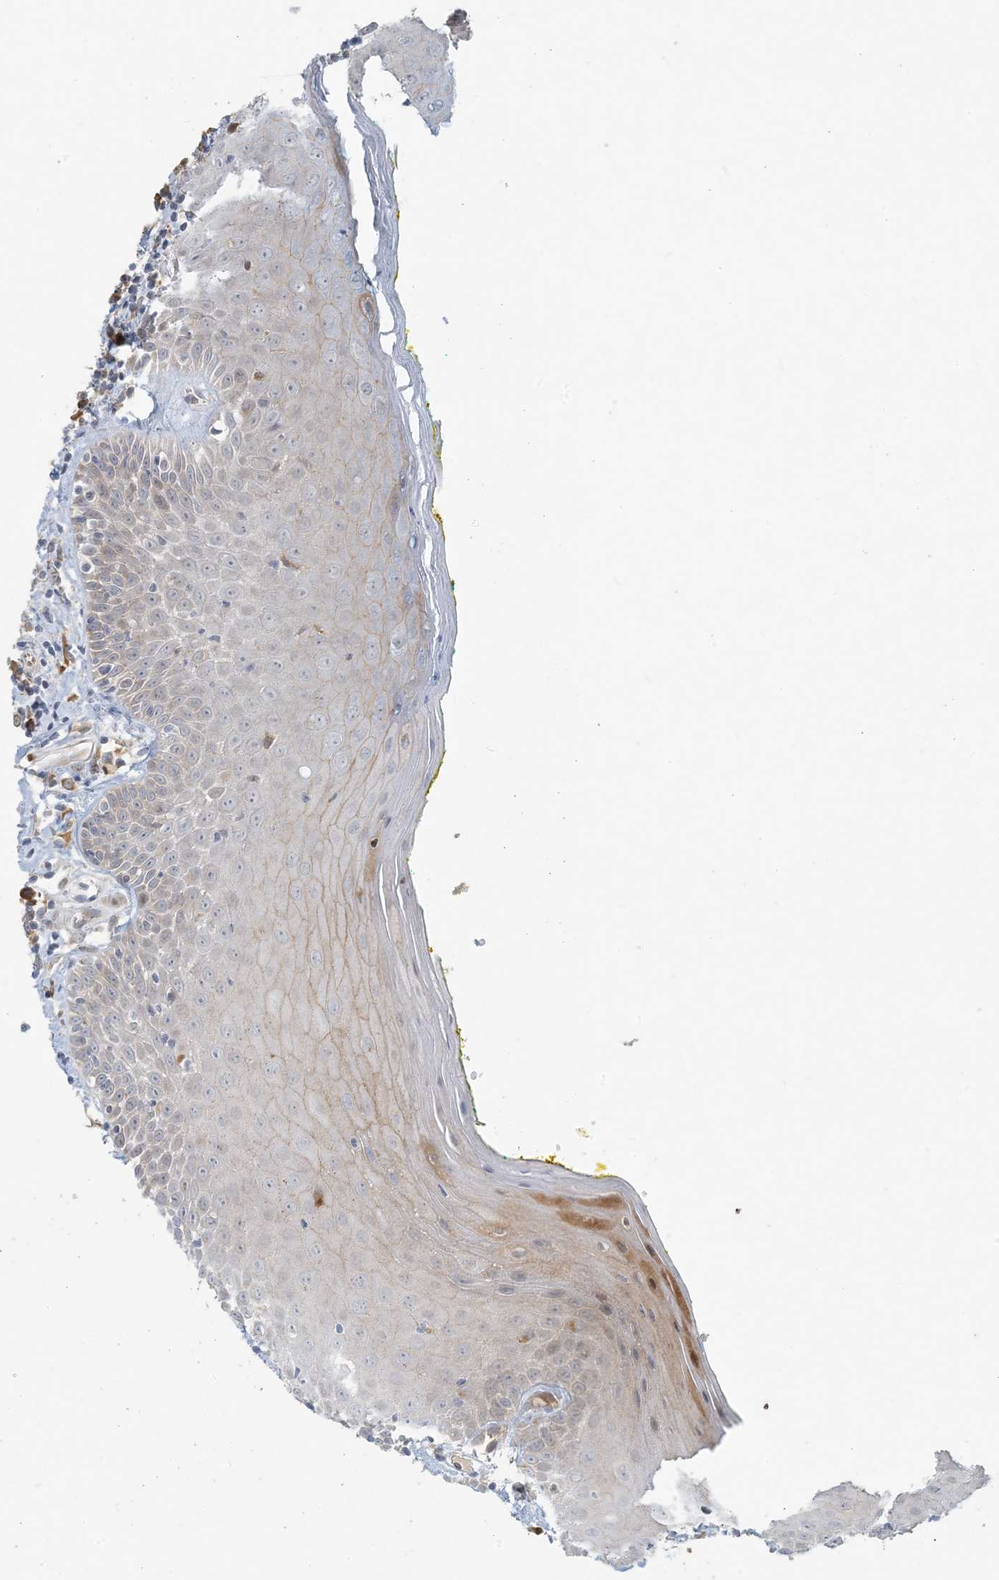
{"staining": {"intensity": "moderate", "quantity": "25%-75%", "location": "cytoplasmic/membranous,nuclear"}, "tissue": "oral mucosa", "cell_type": "Squamous epithelial cells", "image_type": "normal", "snomed": [{"axis": "morphology", "description": "Normal tissue, NOS"}, {"axis": "morphology", "description": "Squamous cell carcinoma, NOS"}, {"axis": "topography", "description": "Oral tissue"}, {"axis": "topography", "description": "Head-Neck"}], "caption": "Squamous epithelial cells exhibit medium levels of moderate cytoplasmic/membranous,nuclear expression in approximately 25%-75% of cells in unremarkable oral mucosa.", "gene": "HACL1", "patient": {"sex": "female", "age": 70}}